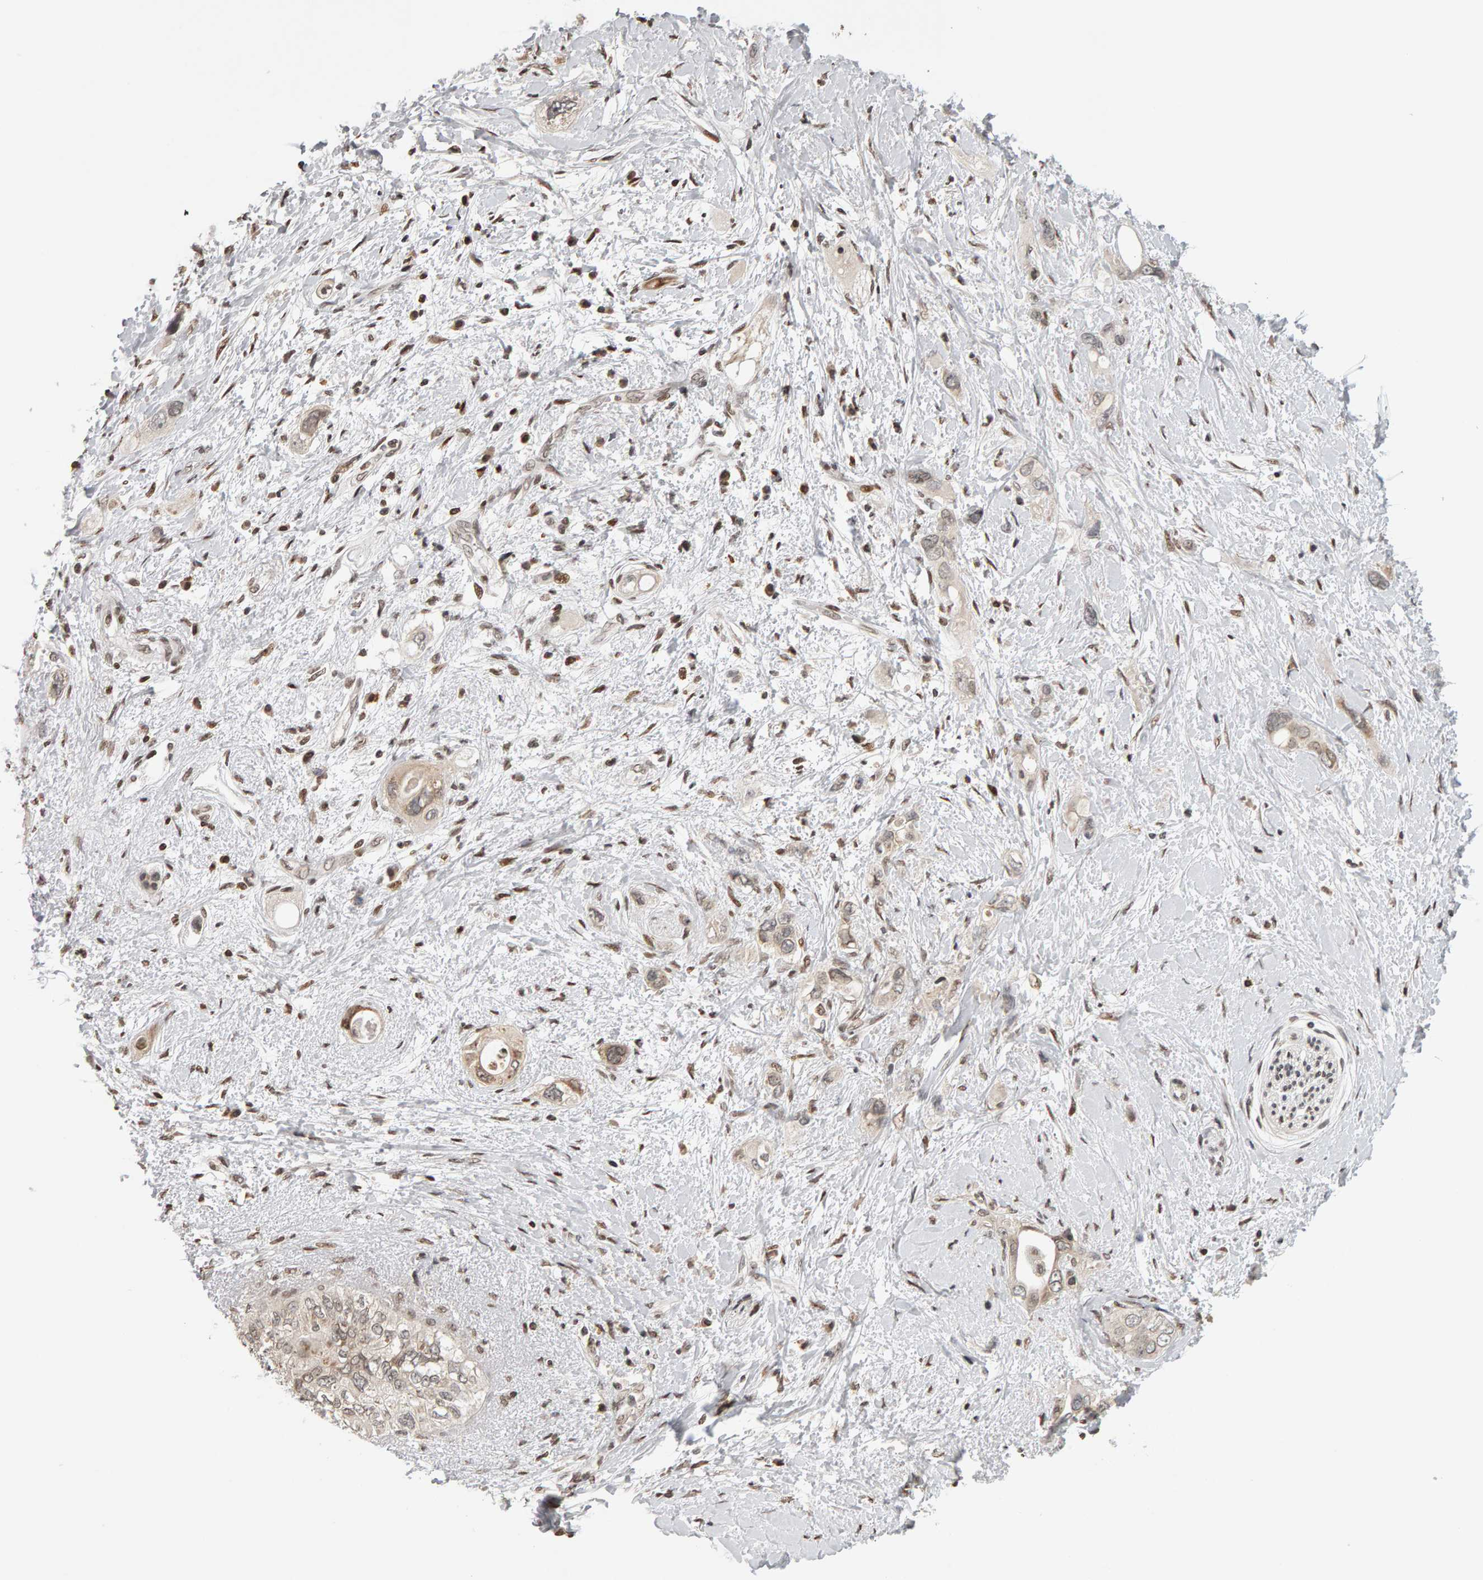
{"staining": {"intensity": "weak", "quantity": "<25%", "location": "cytoplasmic/membranous"}, "tissue": "pancreatic cancer", "cell_type": "Tumor cells", "image_type": "cancer", "snomed": [{"axis": "morphology", "description": "Adenocarcinoma, NOS"}, {"axis": "topography", "description": "Pancreas"}], "caption": "Immunohistochemical staining of pancreatic adenocarcinoma exhibits no significant positivity in tumor cells.", "gene": "TRAM1", "patient": {"sex": "female", "age": 56}}